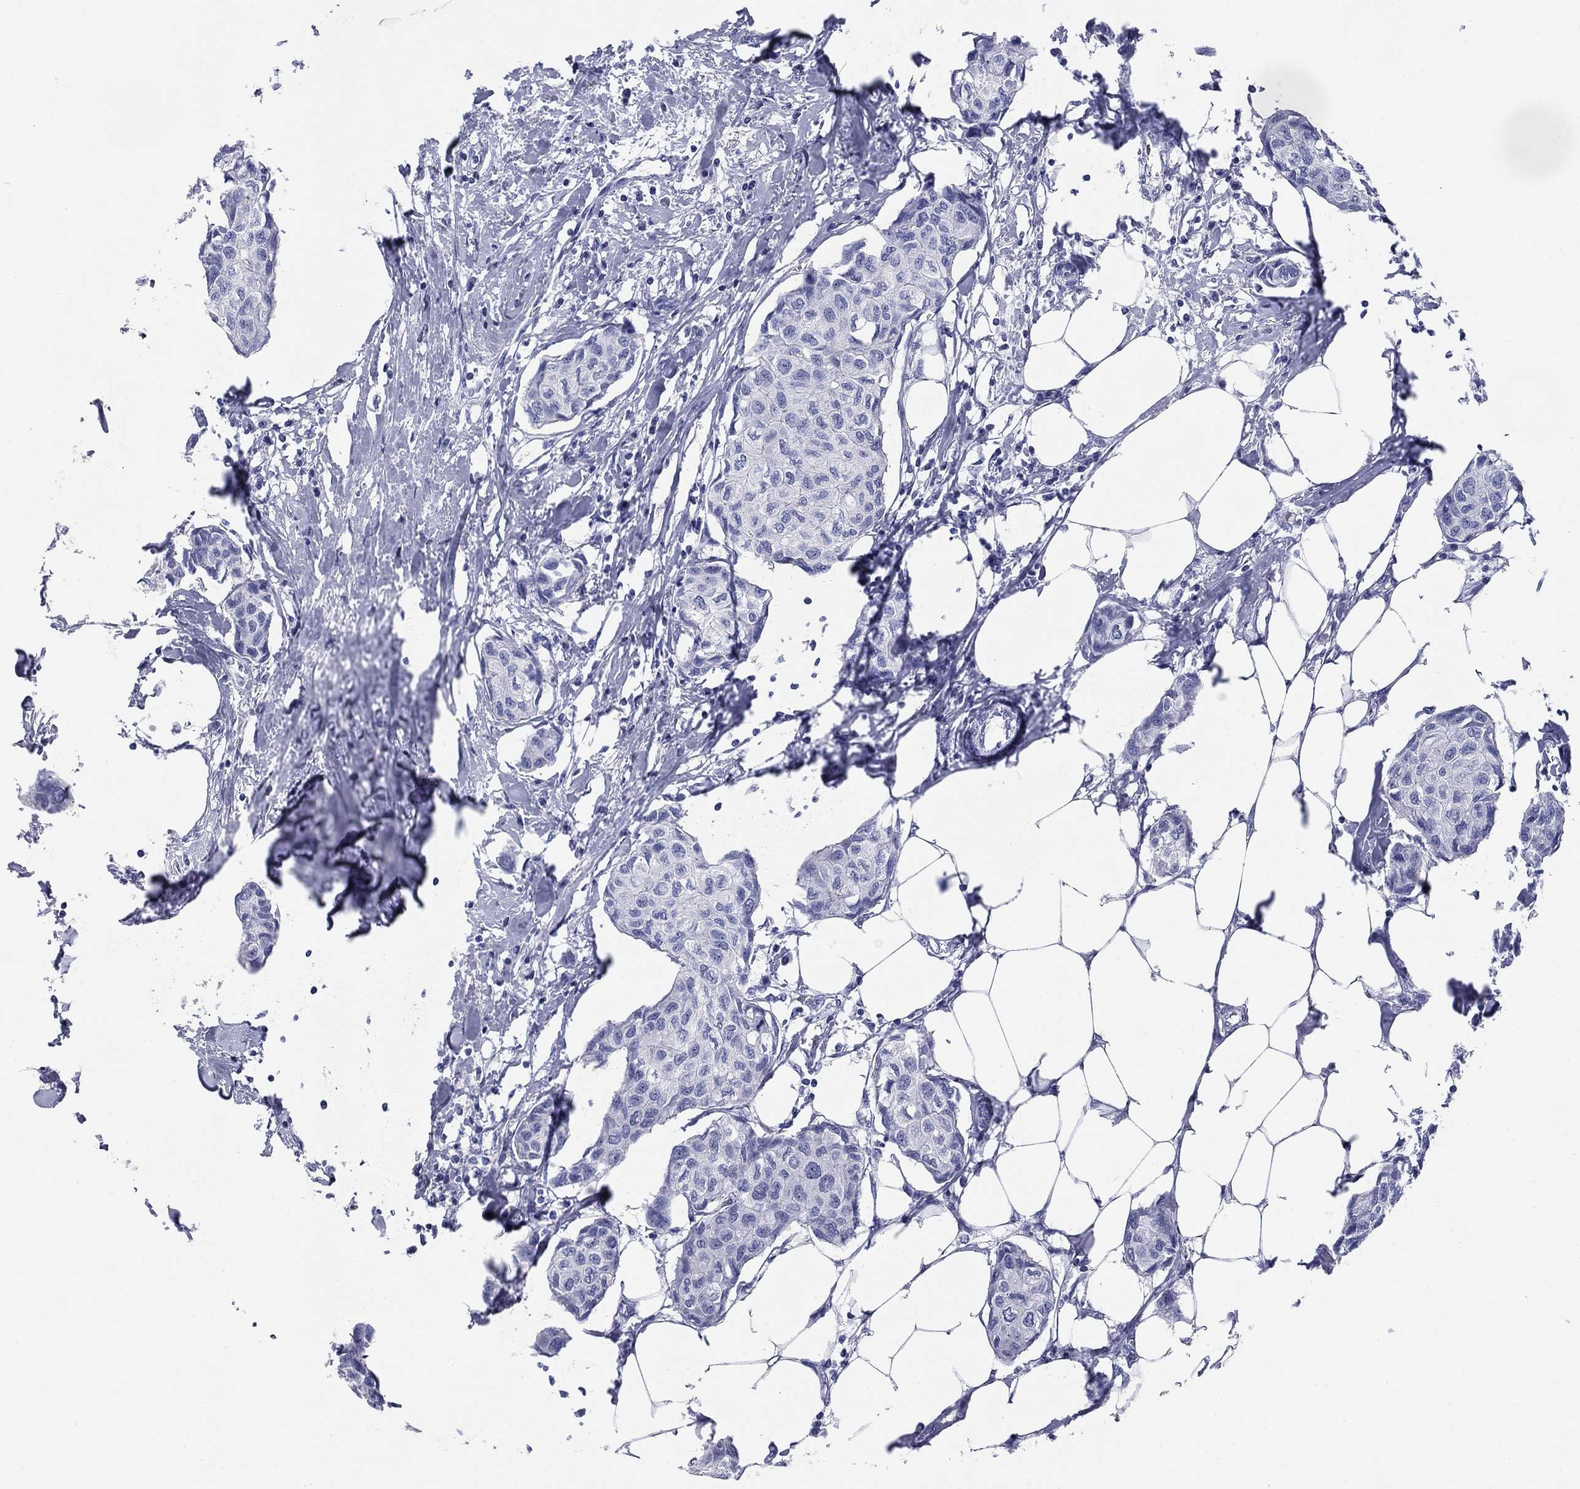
{"staining": {"intensity": "negative", "quantity": "none", "location": "none"}, "tissue": "breast cancer", "cell_type": "Tumor cells", "image_type": "cancer", "snomed": [{"axis": "morphology", "description": "Duct carcinoma"}, {"axis": "topography", "description": "Breast"}], "caption": "IHC micrograph of human breast cancer (infiltrating ductal carcinoma) stained for a protein (brown), which exhibits no expression in tumor cells.", "gene": "KCNH1", "patient": {"sex": "female", "age": 80}}